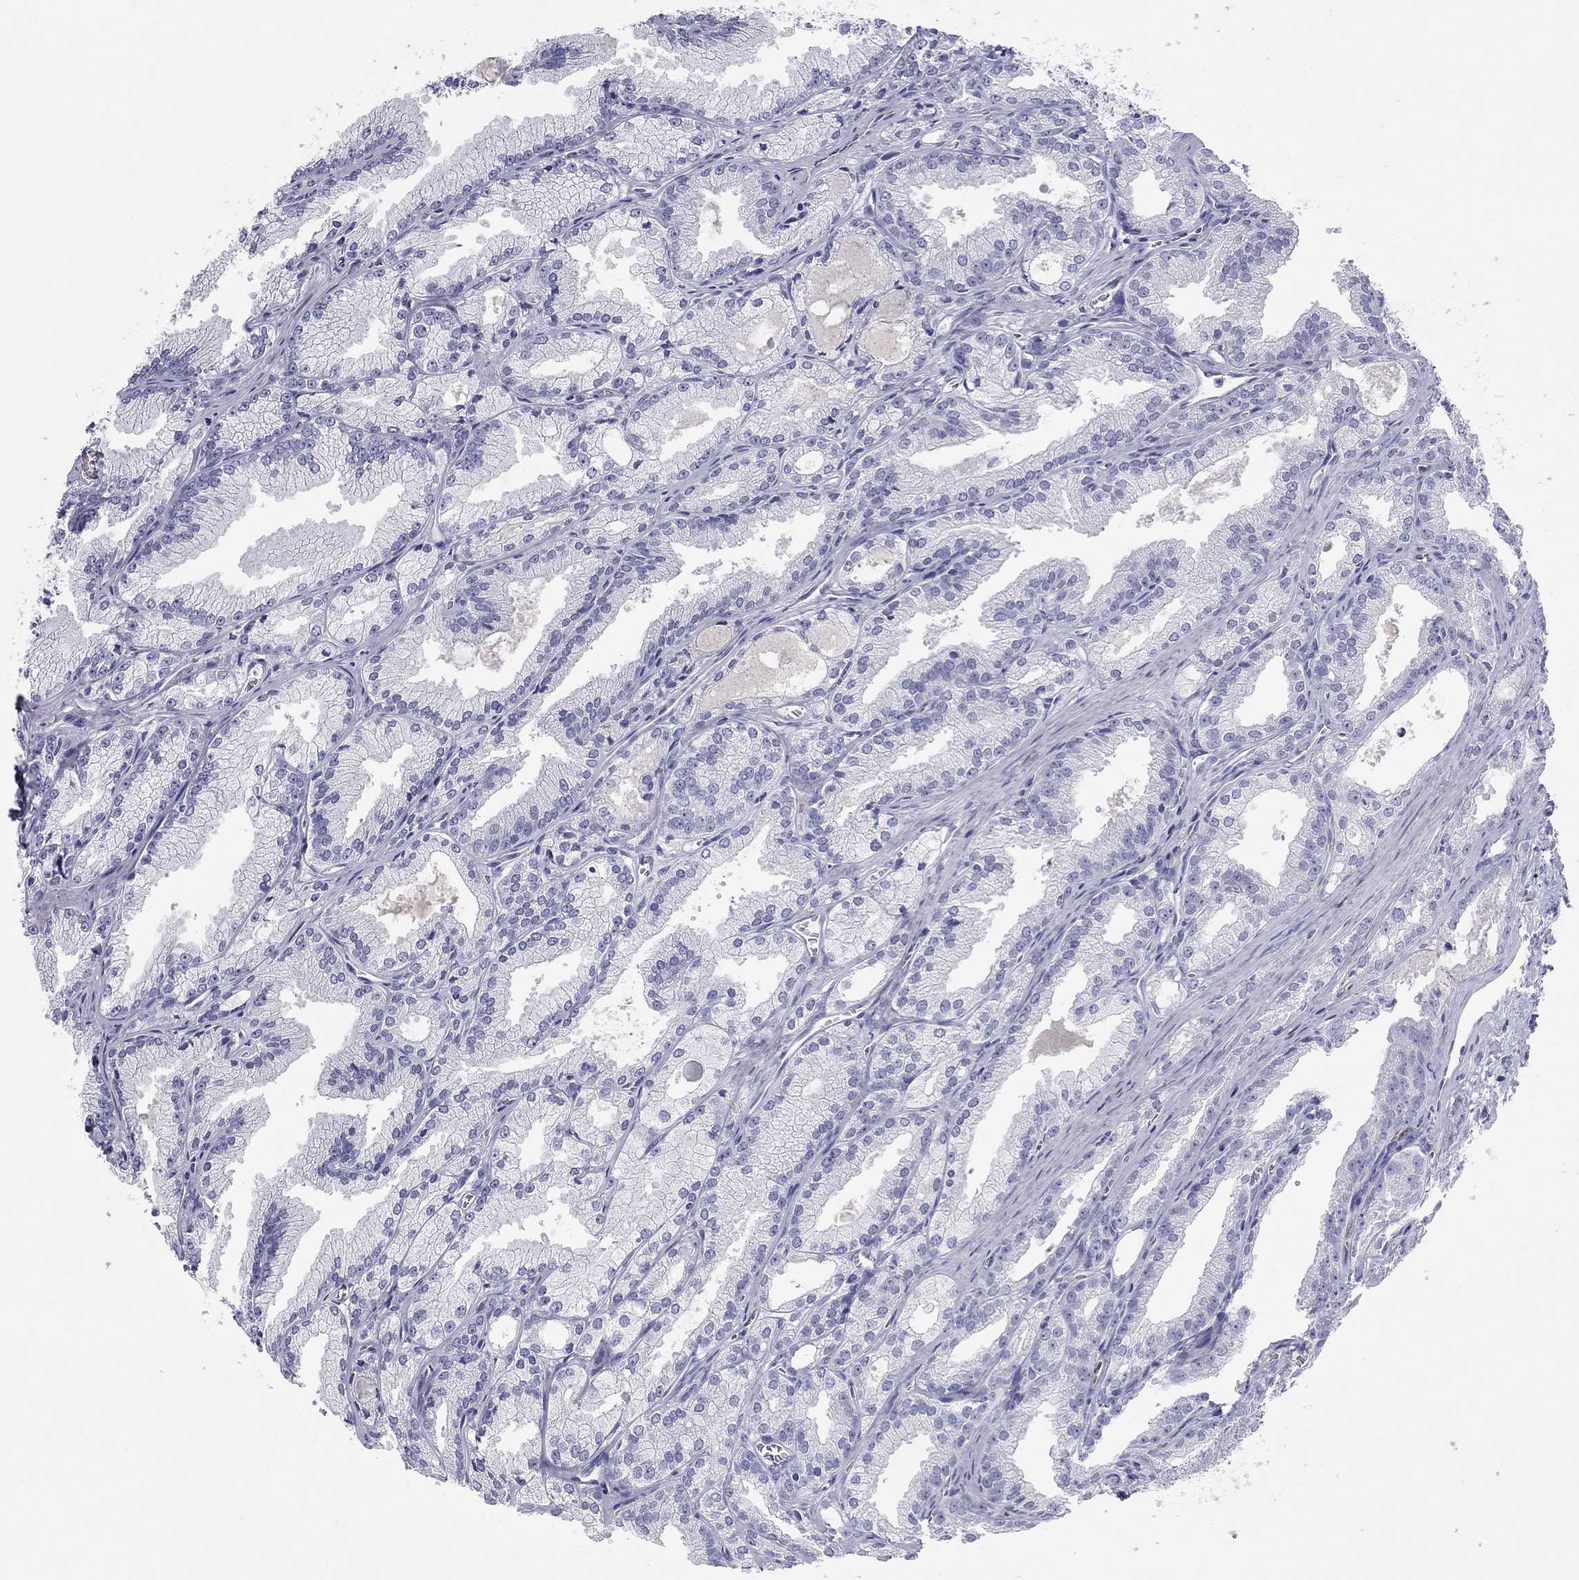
{"staining": {"intensity": "negative", "quantity": "none", "location": "none"}, "tissue": "prostate cancer", "cell_type": "Tumor cells", "image_type": "cancer", "snomed": [{"axis": "morphology", "description": "Adenocarcinoma, NOS"}, {"axis": "morphology", "description": "Adenocarcinoma, High grade"}, {"axis": "topography", "description": "Prostate"}], "caption": "The photomicrograph exhibits no significant staining in tumor cells of prostate cancer.", "gene": "PCDHGC5", "patient": {"sex": "male", "age": 70}}